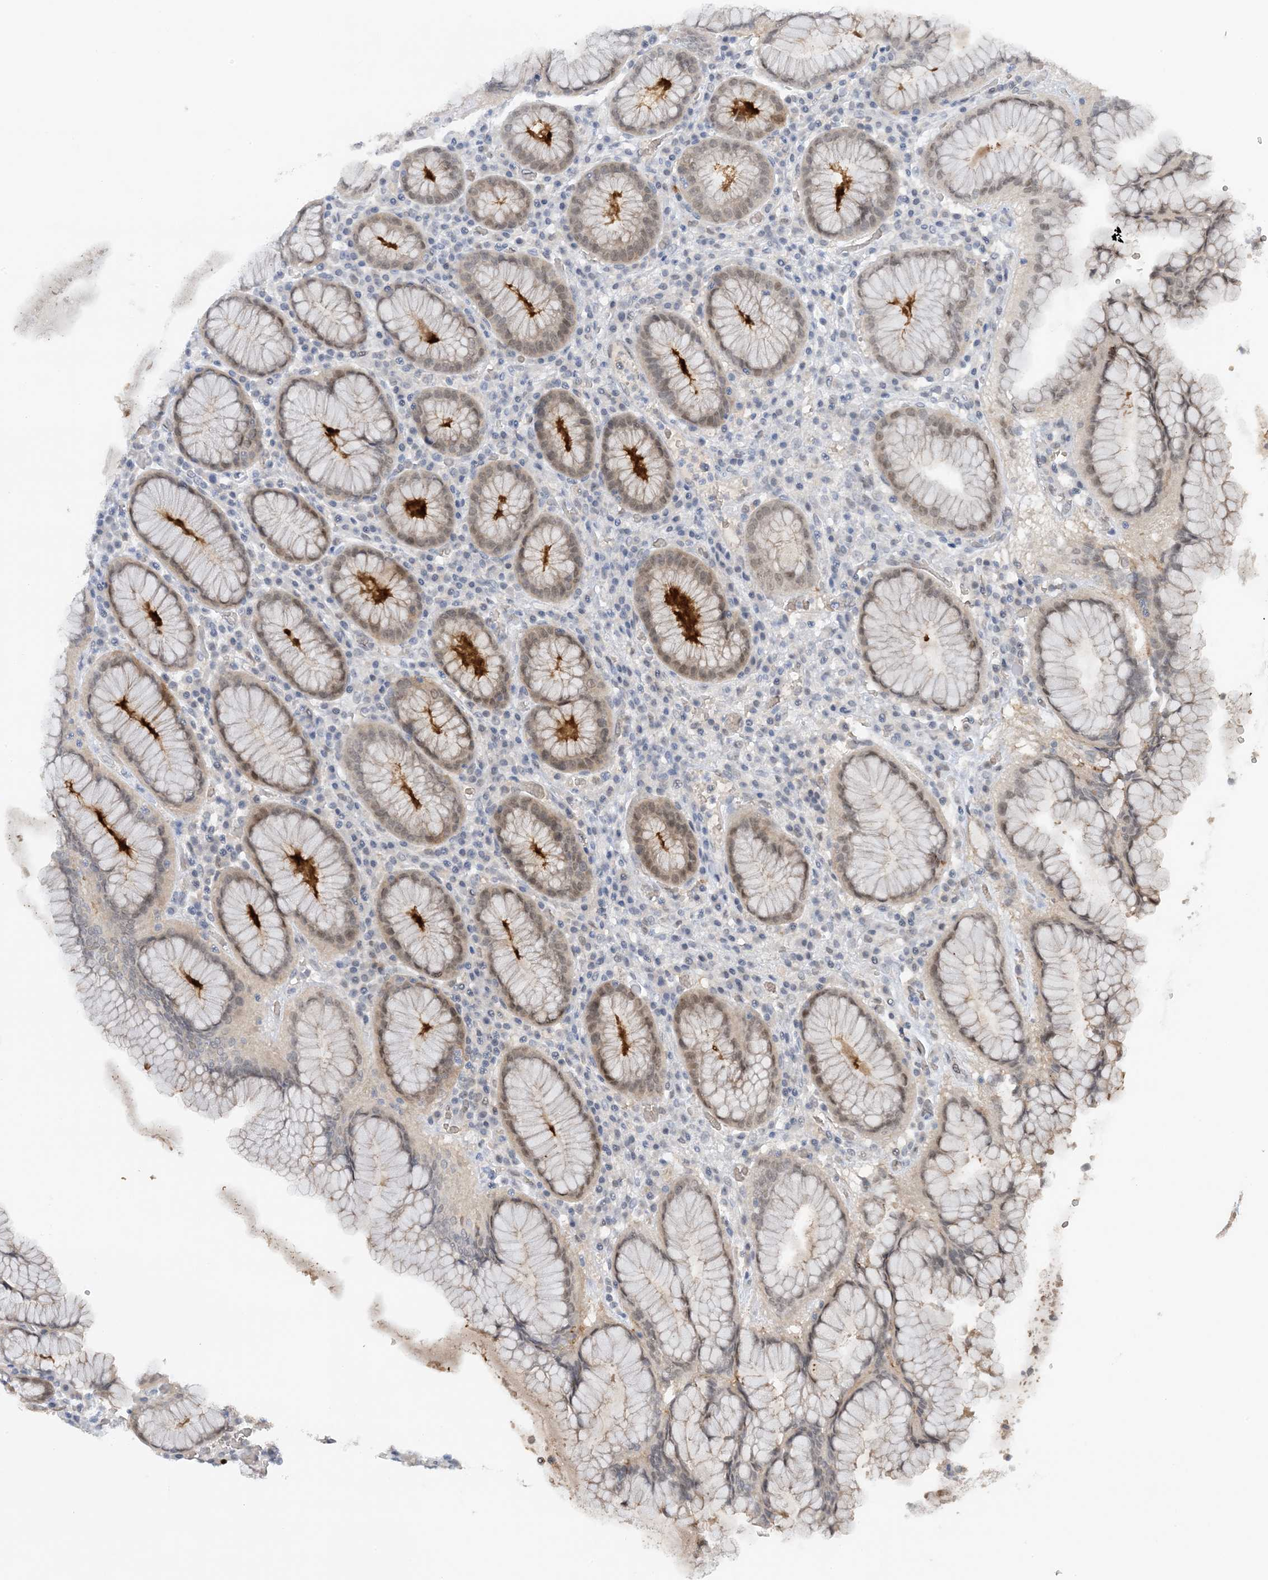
{"staining": {"intensity": "moderate", "quantity": "<25%", "location": "nuclear"}, "tissue": "stomach", "cell_type": "Glandular cells", "image_type": "normal", "snomed": [{"axis": "morphology", "description": "Normal tissue, NOS"}, {"axis": "topography", "description": "Stomach"}, {"axis": "topography", "description": "Stomach, lower"}], "caption": "Immunohistochemistry (IHC) staining of normal stomach, which displays low levels of moderate nuclear staining in about <25% of glandular cells indicating moderate nuclear protein expression. The staining was performed using DAB (brown) for protein detection and nuclei were counterstained in hematoxylin (blue).", "gene": "UBE2E1", "patient": {"sex": "female", "age": 56}}